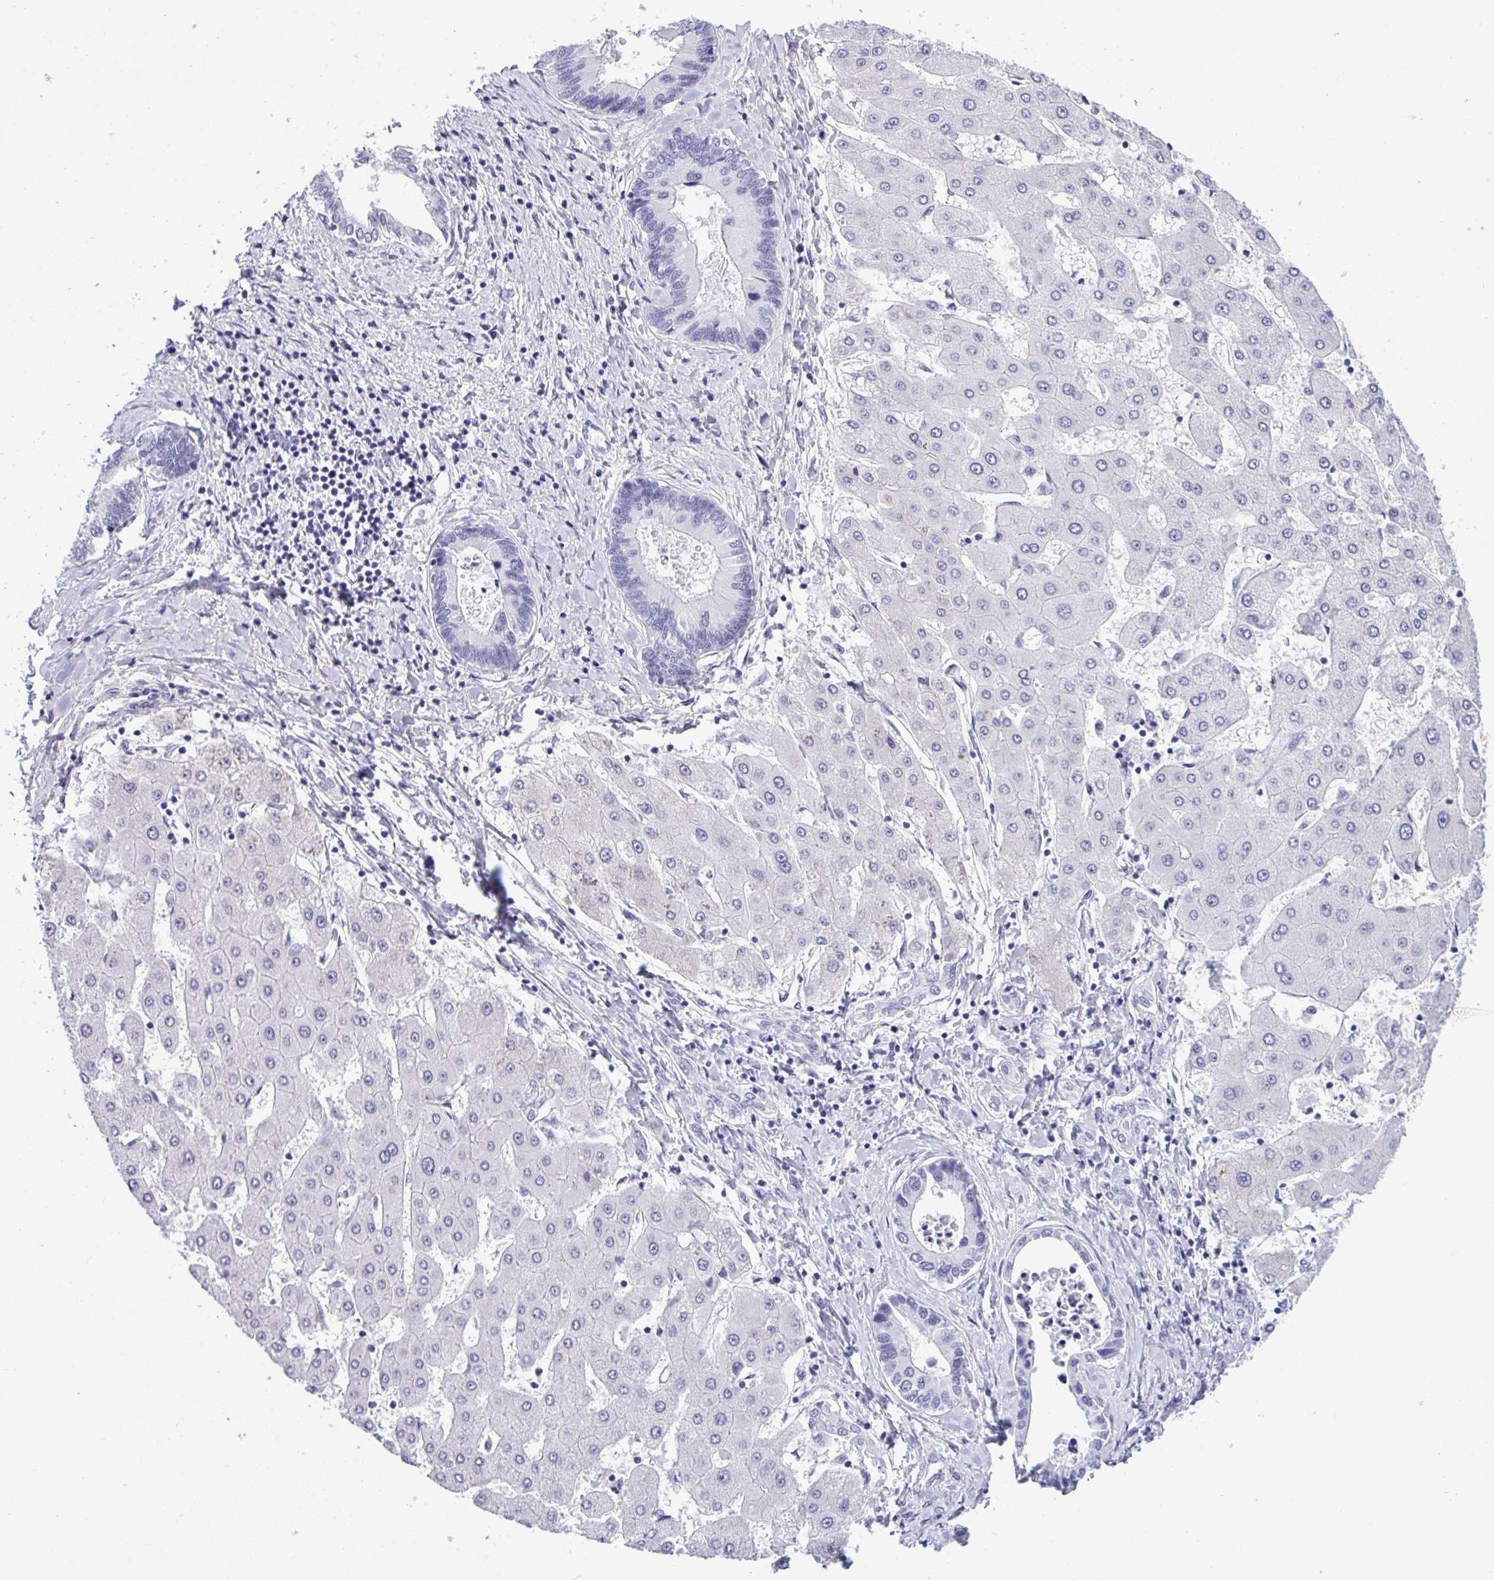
{"staining": {"intensity": "negative", "quantity": "none", "location": "none"}, "tissue": "liver cancer", "cell_type": "Tumor cells", "image_type": "cancer", "snomed": [{"axis": "morphology", "description": "Cholangiocarcinoma"}, {"axis": "topography", "description": "Liver"}], "caption": "IHC of human liver cholangiocarcinoma displays no expression in tumor cells.", "gene": "MYH10", "patient": {"sex": "male", "age": 66}}